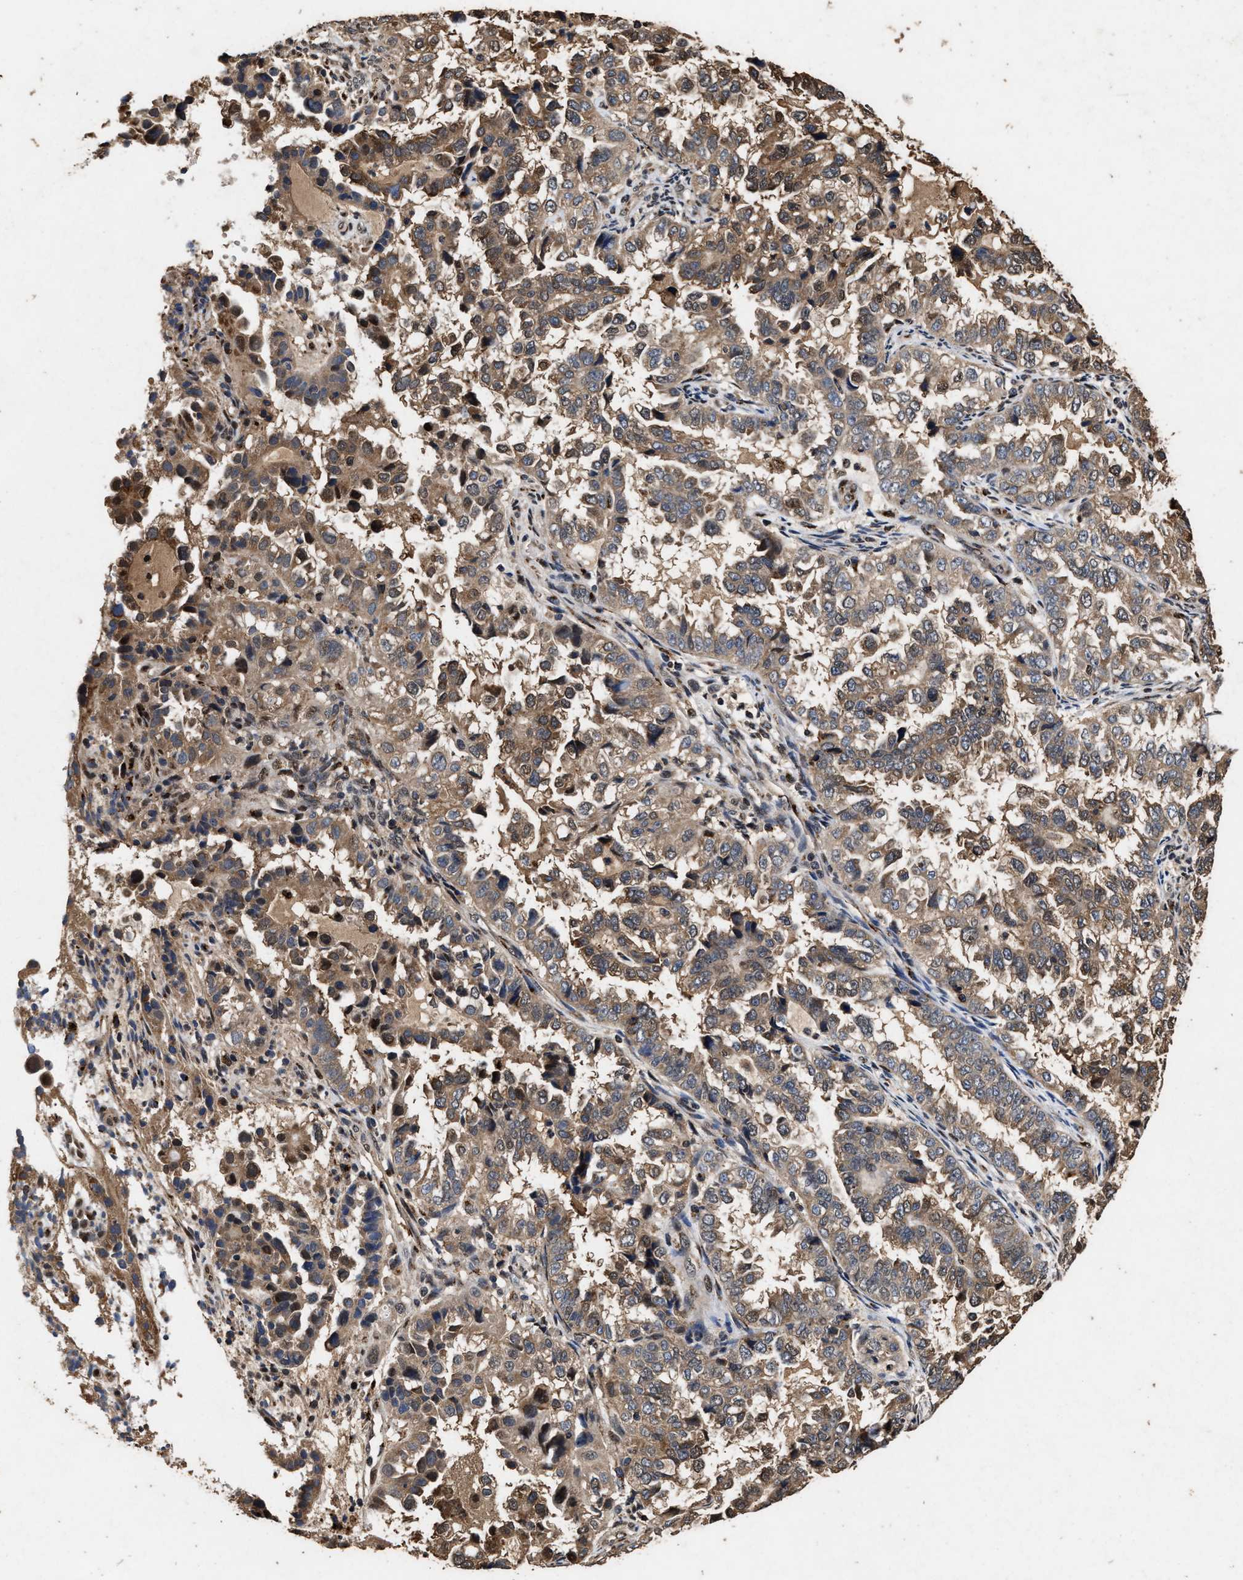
{"staining": {"intensity": "moderate", "quantity": ">75%", "location": "cytoplasmic/membranous,nuclear"}, "tissue": "endometrial cancer", "cell_type": "Tumor cells", "image_type": "cancer", "snomed": [{"axis": "morphology", "description": "Adenocarcinoma, NOS"}, {"axis": "topography", "description": "Endometrium"}], "caption": "Immunohistochemical staining of endometrial cancer (adenocarcinoma) shows moderate cytoplasmic/membranous and nuclear protein staining in approximately >75% of tumor cells.", "gene": "TPST2", "patient": {"sex": "female", "age": 85}}